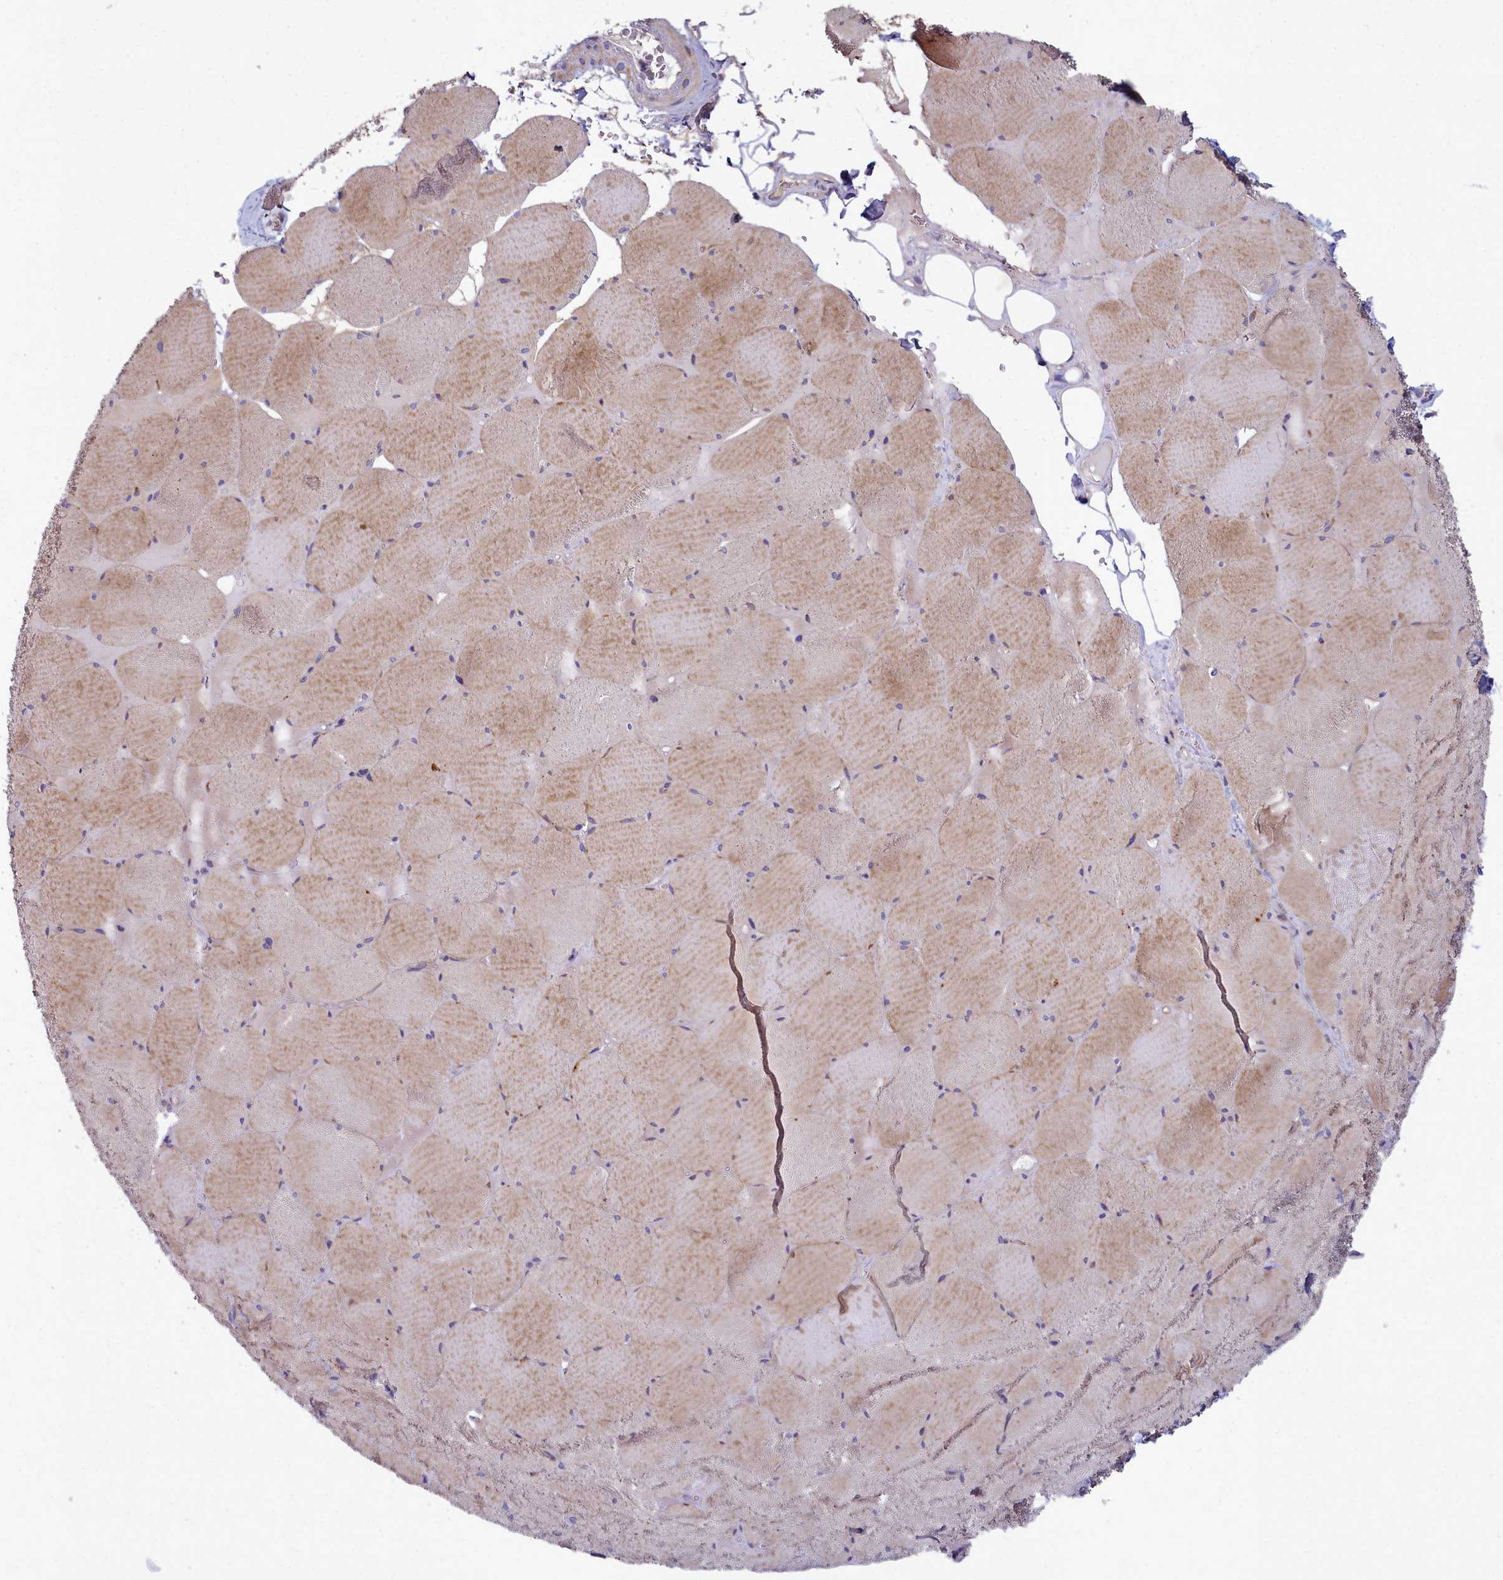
{"staining": {"intensity": "moderate", "quantity": ">75%", "location": "cytoplasmic/membranous"}, "tissue": "skeletal muscle", "cell_type": "Myocytes", "image_type": "normal", "snomed": [{"axis": "morphology", "description": "Normal tissue, NOS"}, {"axis": "topography", "description": "Skeletal muscle"}, {"axis": "topography", "description": "Head-Neck"}], "caption": "The immunohistochemical stain labels moderate cytoplasmic/membranous expression in myocytes of normal skeletal muscle.", "gene": "SMPD4", "patient": {"sex": "male", "age": 66}}